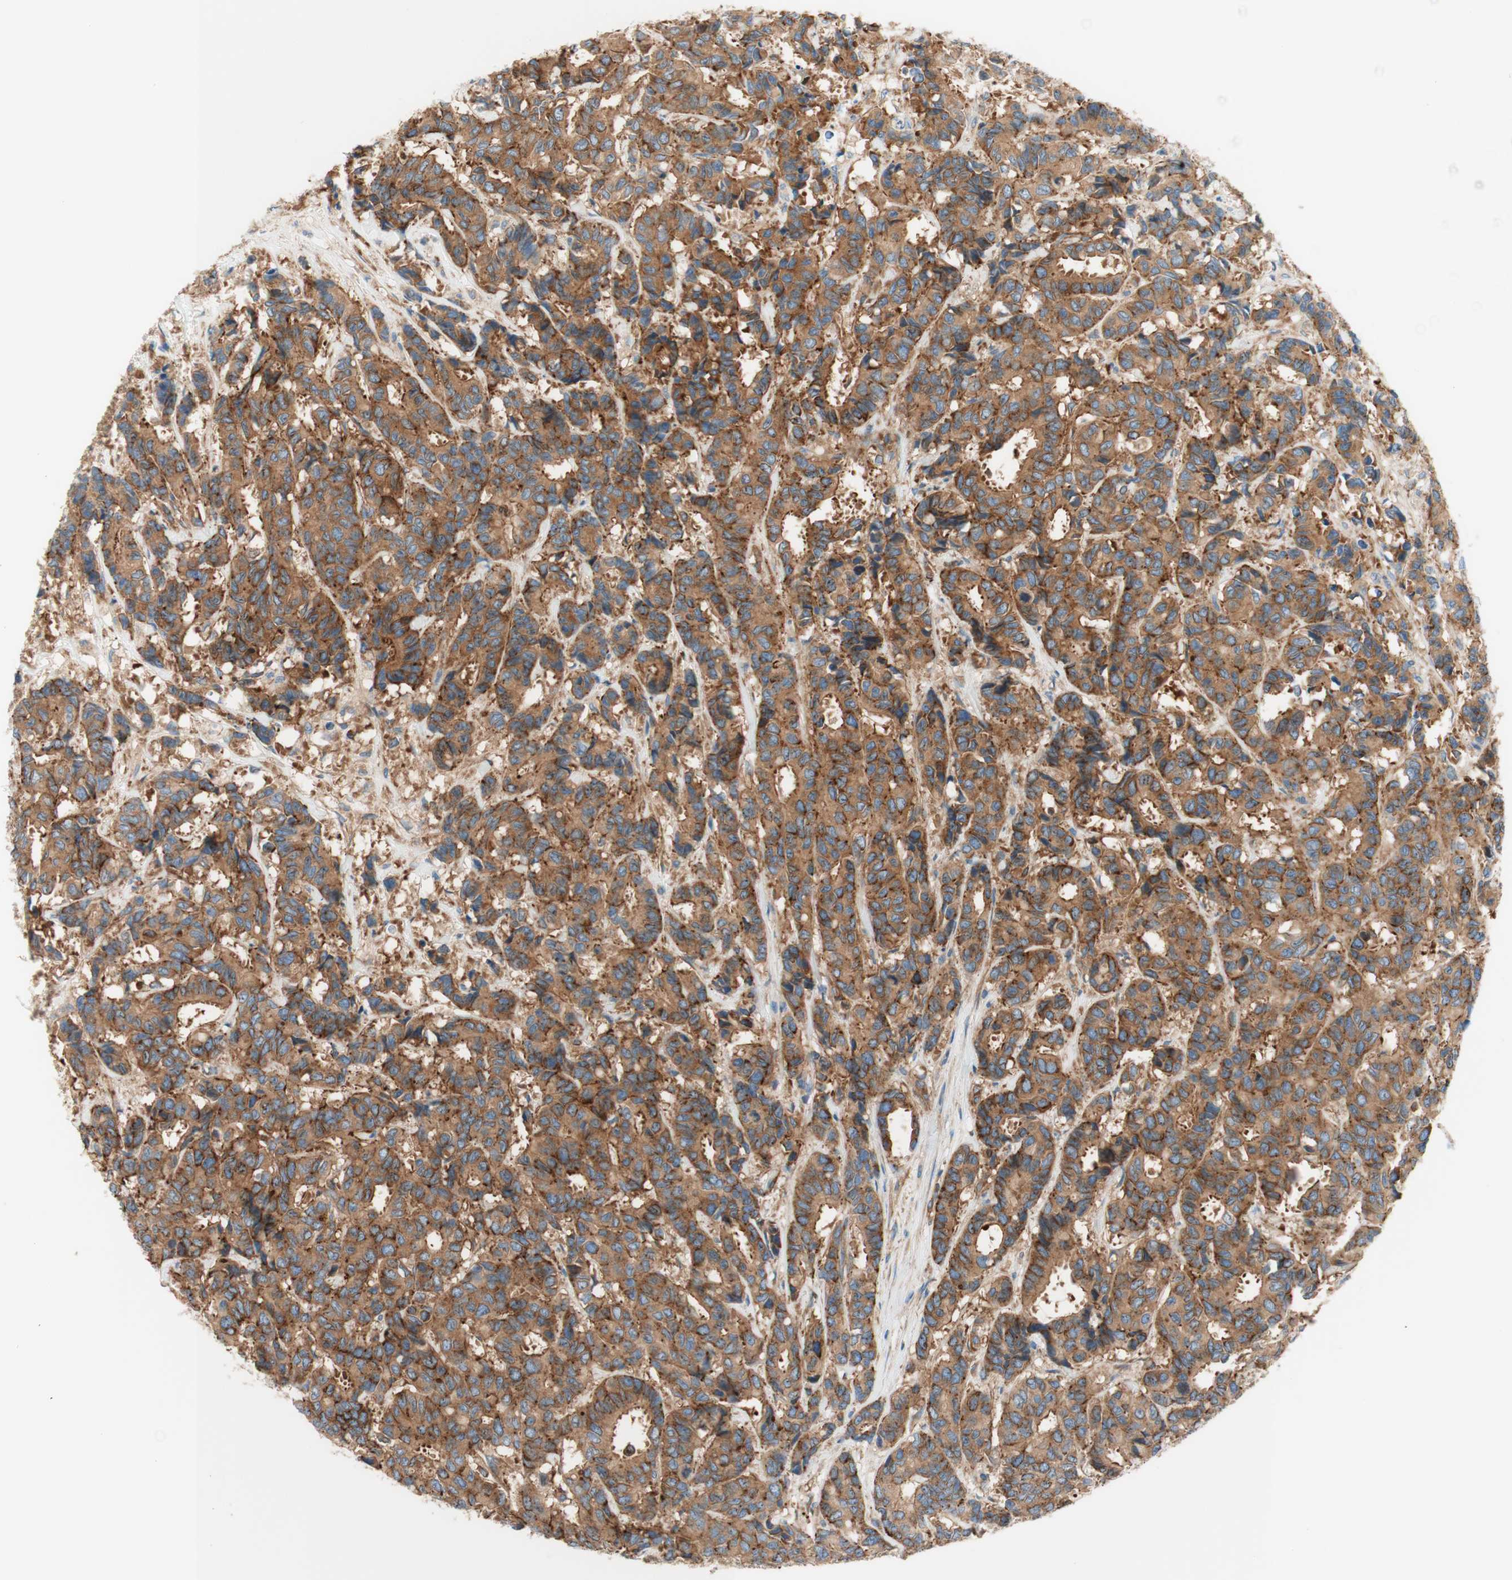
{"staining": {"intensity": "strong", "quantity": ">75%", "location": "cytoplasmic/membranous"}, "tissue": "breast cancer", "cell_type": "Tumor cells", "image_type": "cancer", "snomed": [{"axis": "morphology", "description": "Duct carcinoma"}, {"axis": "topography", "description": "Breast"}], "caption": "Strong cytoplasmic/membranous protein staining is present in about >75% of tumor cells in invasive ductal carcinoma (breast).", "gene": "VPS26A", "patient": {"sex": "female", "age": 87}}